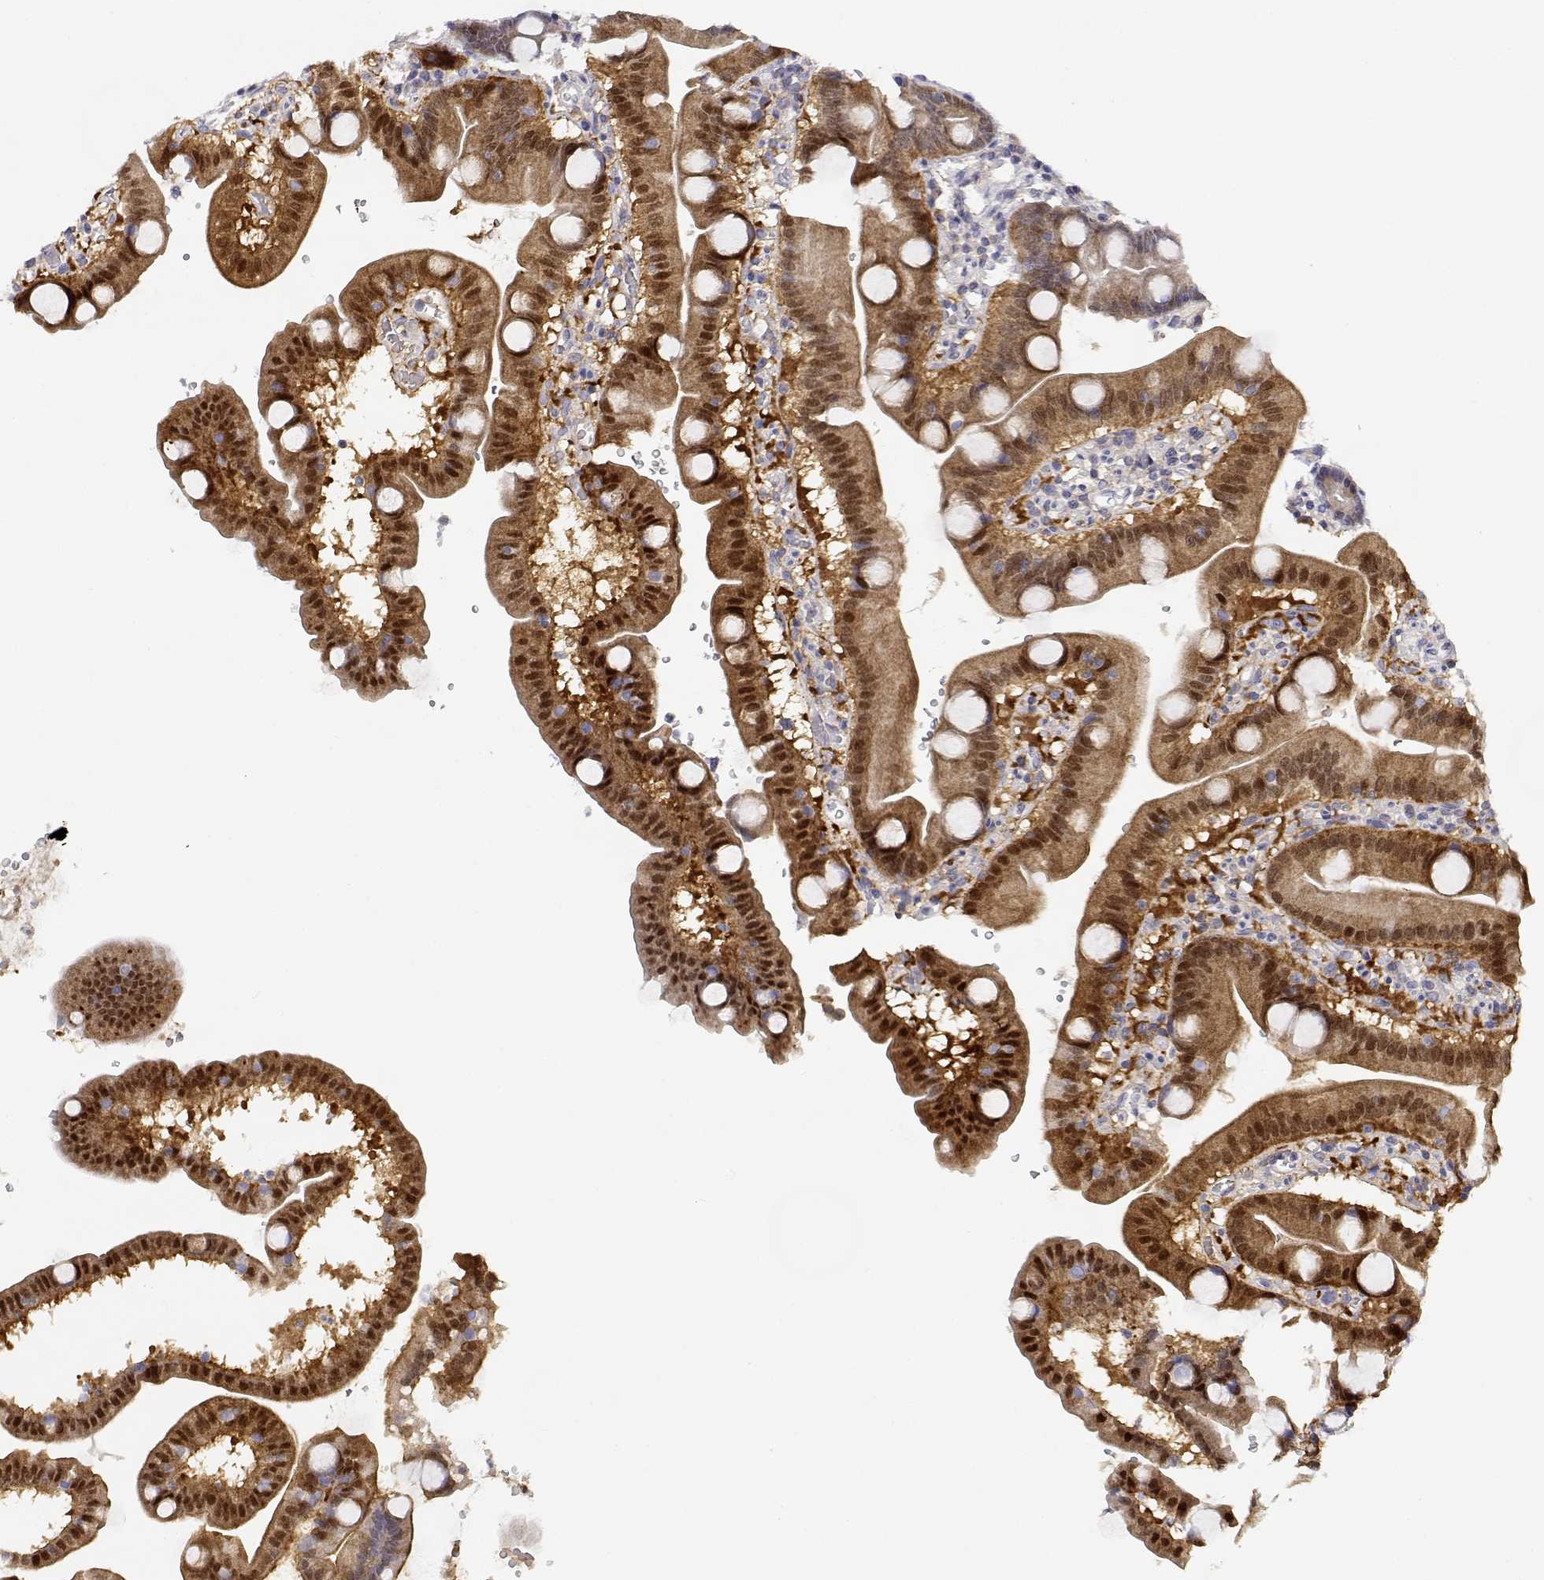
{"staining": {"intensity": "strong", "quantity": "25%-75%", "location": "cytoplasmic/membranous,nuclear"}, "tissue": "duodenum", "cell_type": "Glandular cells", "image_type": "normal", "snomed": [{"axis": "morphology", "description": "Normal tissue, NOS"}, {"axis": "topography", "description": "Duodenum"}], "caption": "Protein staining by immunohistochemistry displays strong cytoplasmic/membranous,nuclear expression in approximately 25%-75% of glandular cells in unremarkable duodenum.", "gene": "ADA", "patient": {"sex": "male", "age": 59}}